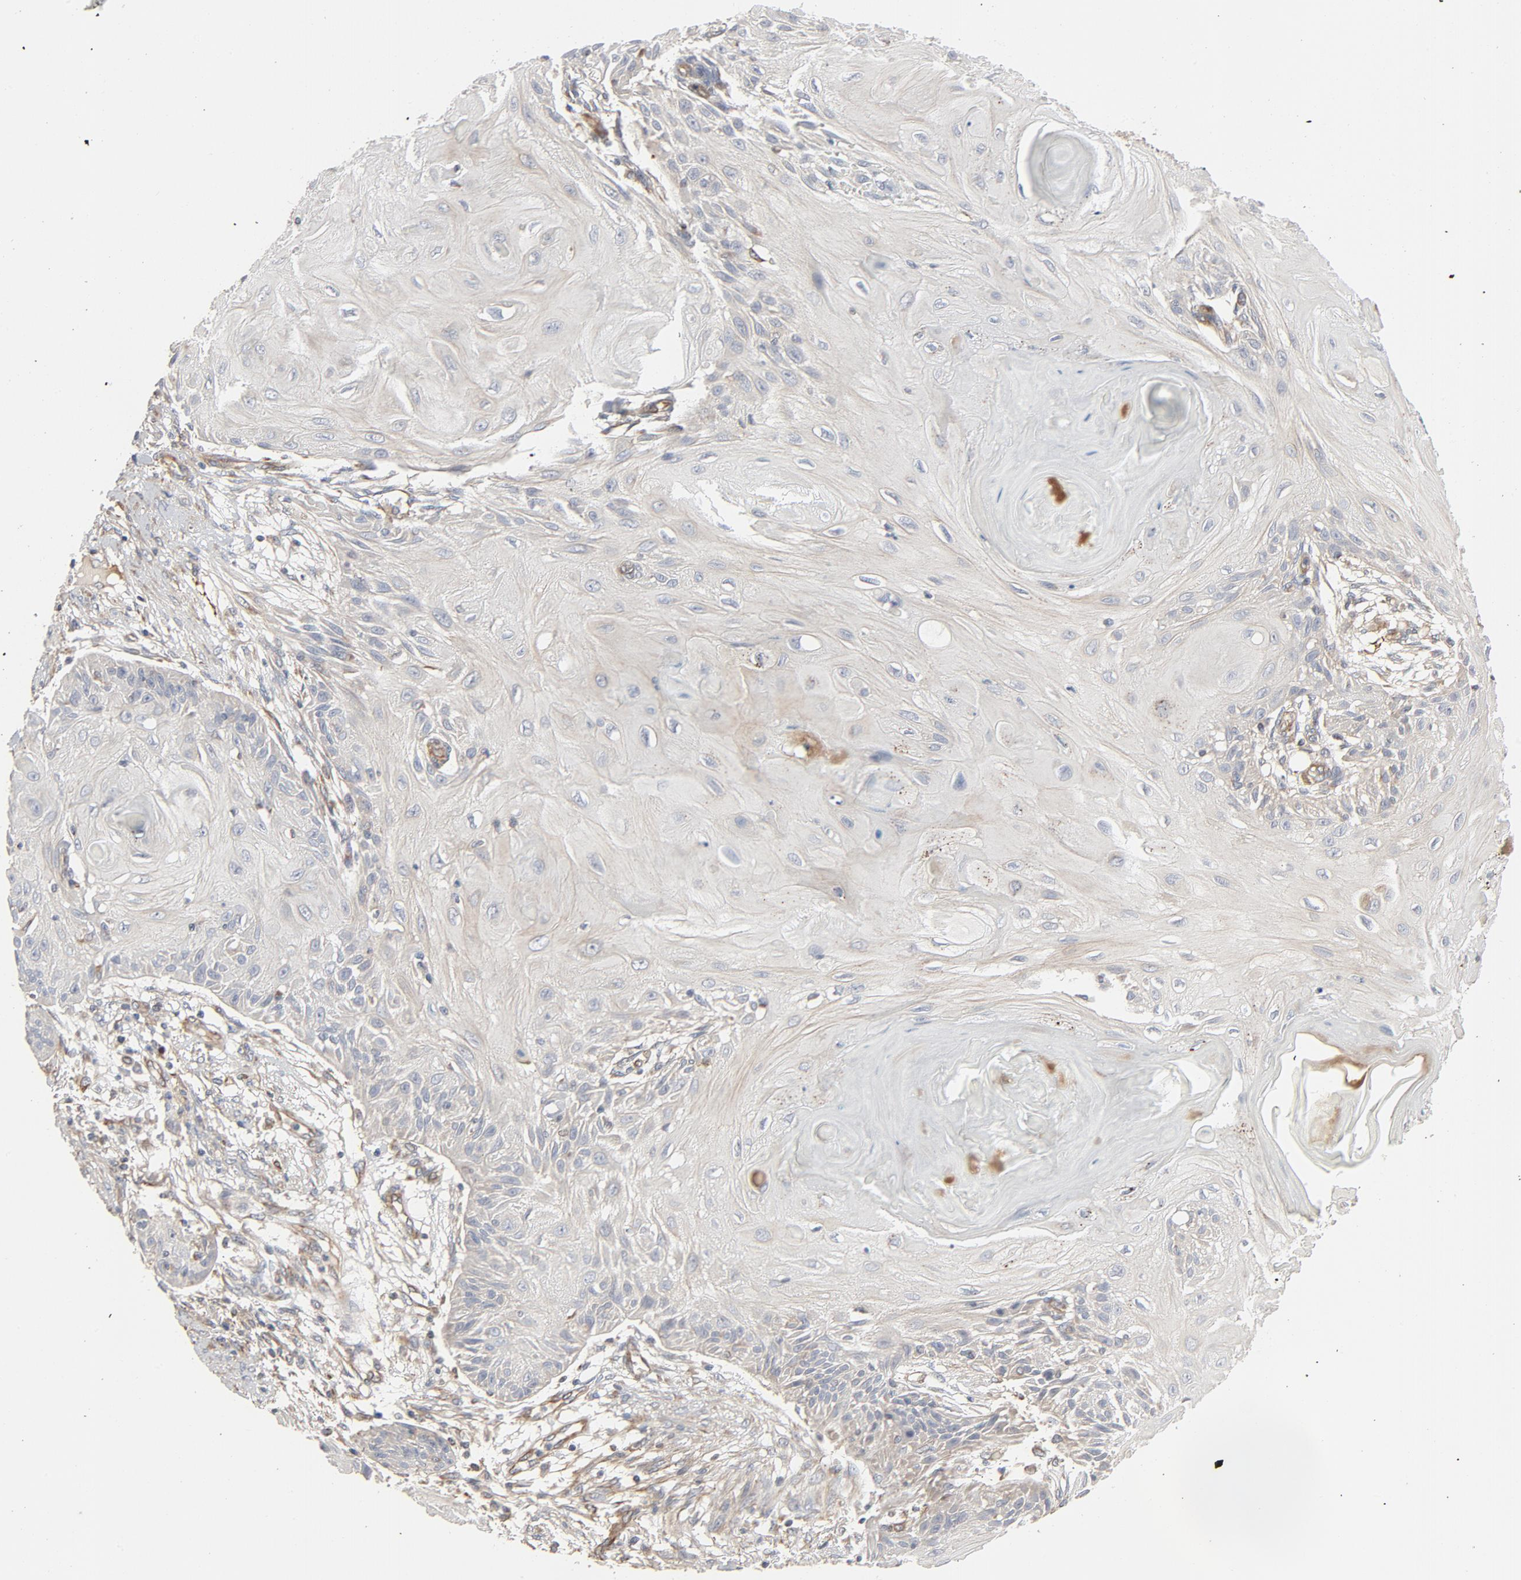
{"staining": {"intensity": "negative", "quantity": "none", "location": "none"}, "tissue": "skin cancer", "cell_type": "Tumor cells", "image_type": "cancer", "snomed": [{"axis": "morphology", "description": "Squamous cell carcinoma, NOS"}, {"axis": "topography", "description": "Skin"}], "caption": "Tumor cells show no significant protein positivity in skin cancer (squamous cell carcinoma). Brightfield microscopy of immunohistochemistry stained with DAB (brown) and hematoxylin (blue), captured at high magnification.", "gene": "TRIOBP", "patient": {"sex": "female", "age": 88}}